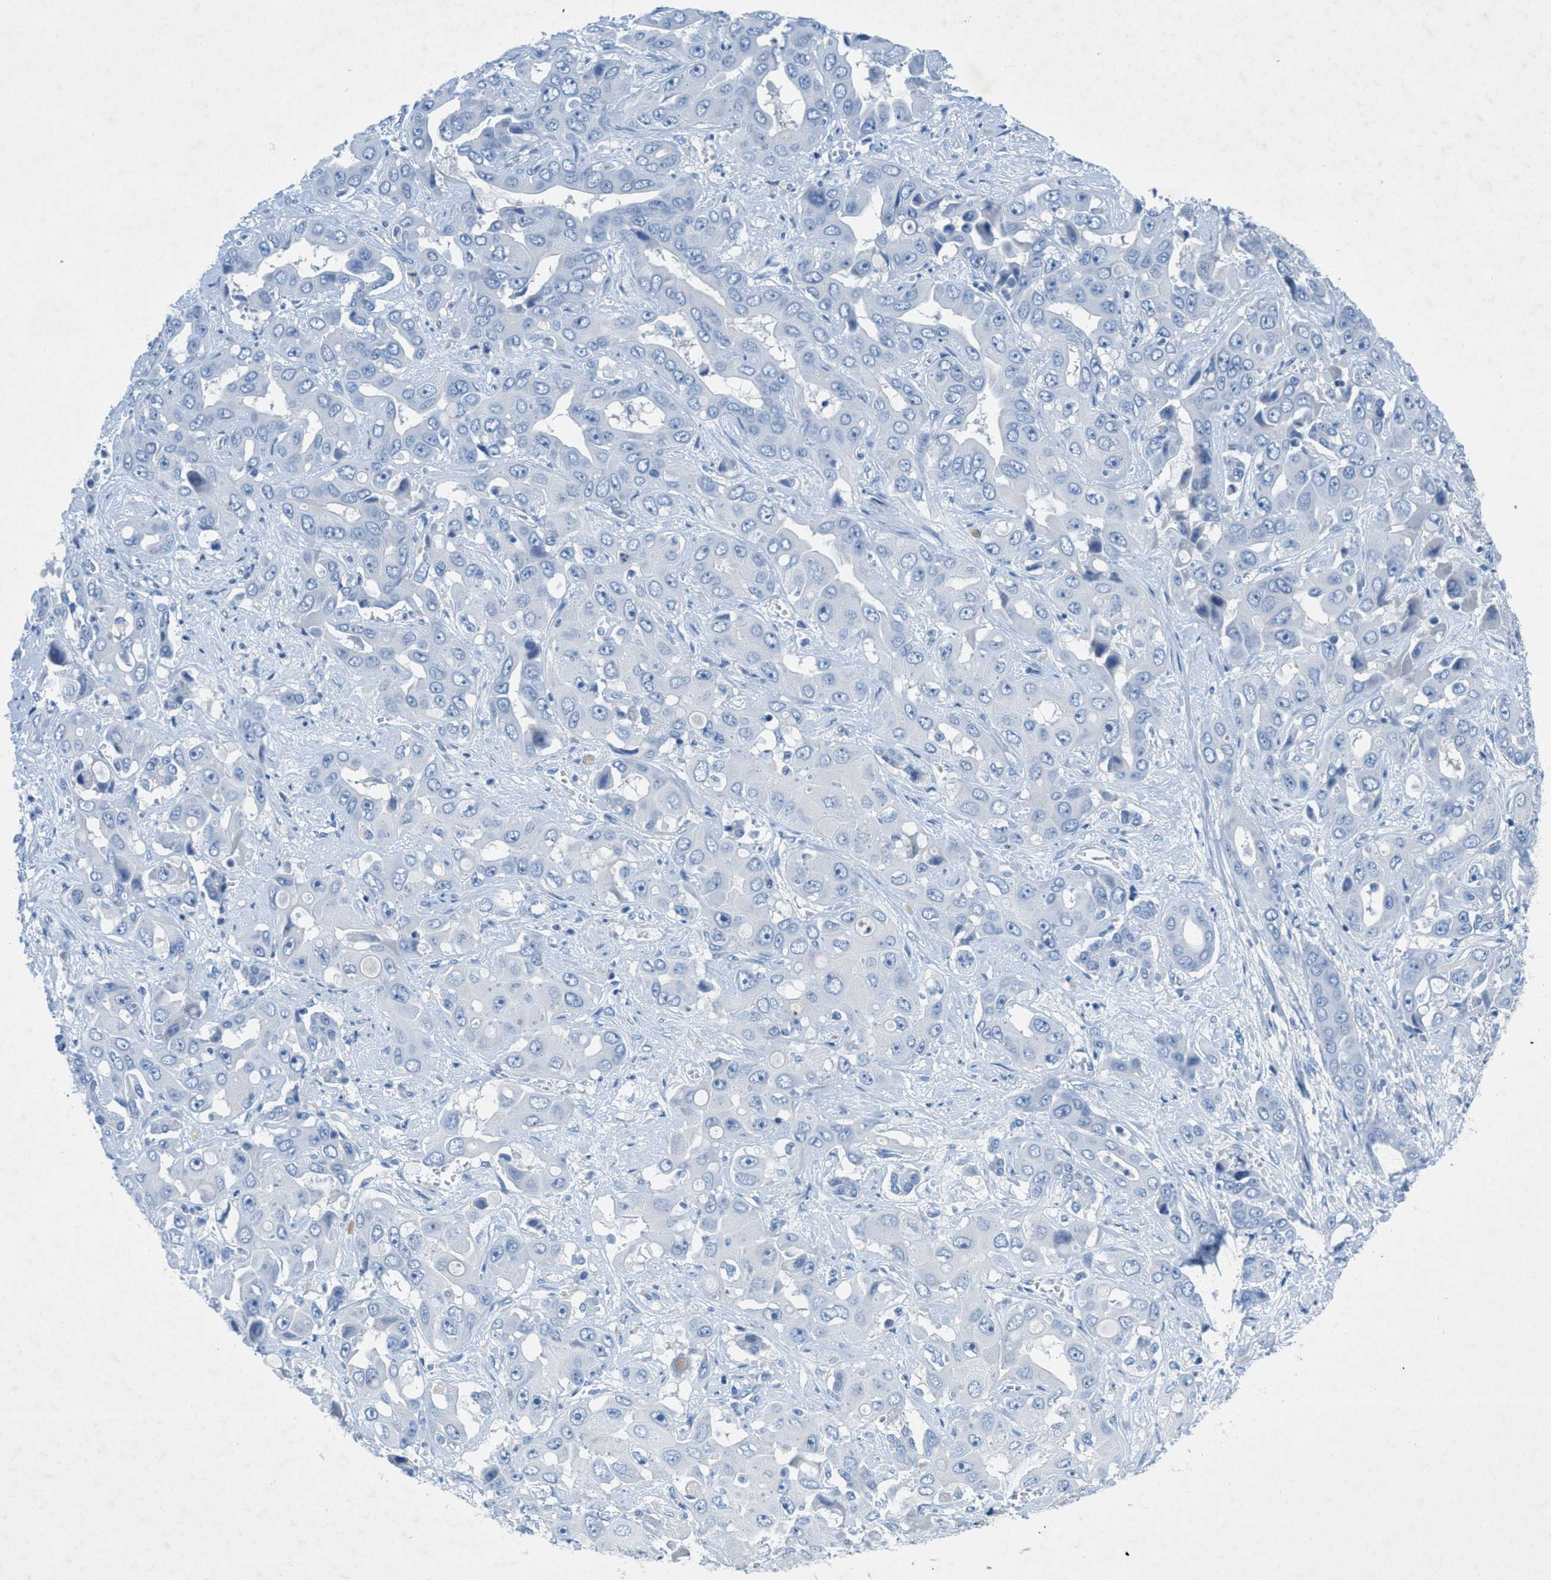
{"staining": {"intensity": "negative", "quantity": "none", "location": "none"}, "tissue": "liver cancer", "cell_type": "Tumor cells", "image_type": "cancer", "snomed": [{"axis": "morphology", "description": "Cholangiocarcinoma"}, {"axis": "topography", "description": "Liver"}], "caption": "Tumor cells are negative for protein expression in human liver cancer. (Immunohistochemistry (ihc), brightfield microscopy, high magnification).", "gene": "GALNT17", "patient": {"sex": "female", "age": 52}}